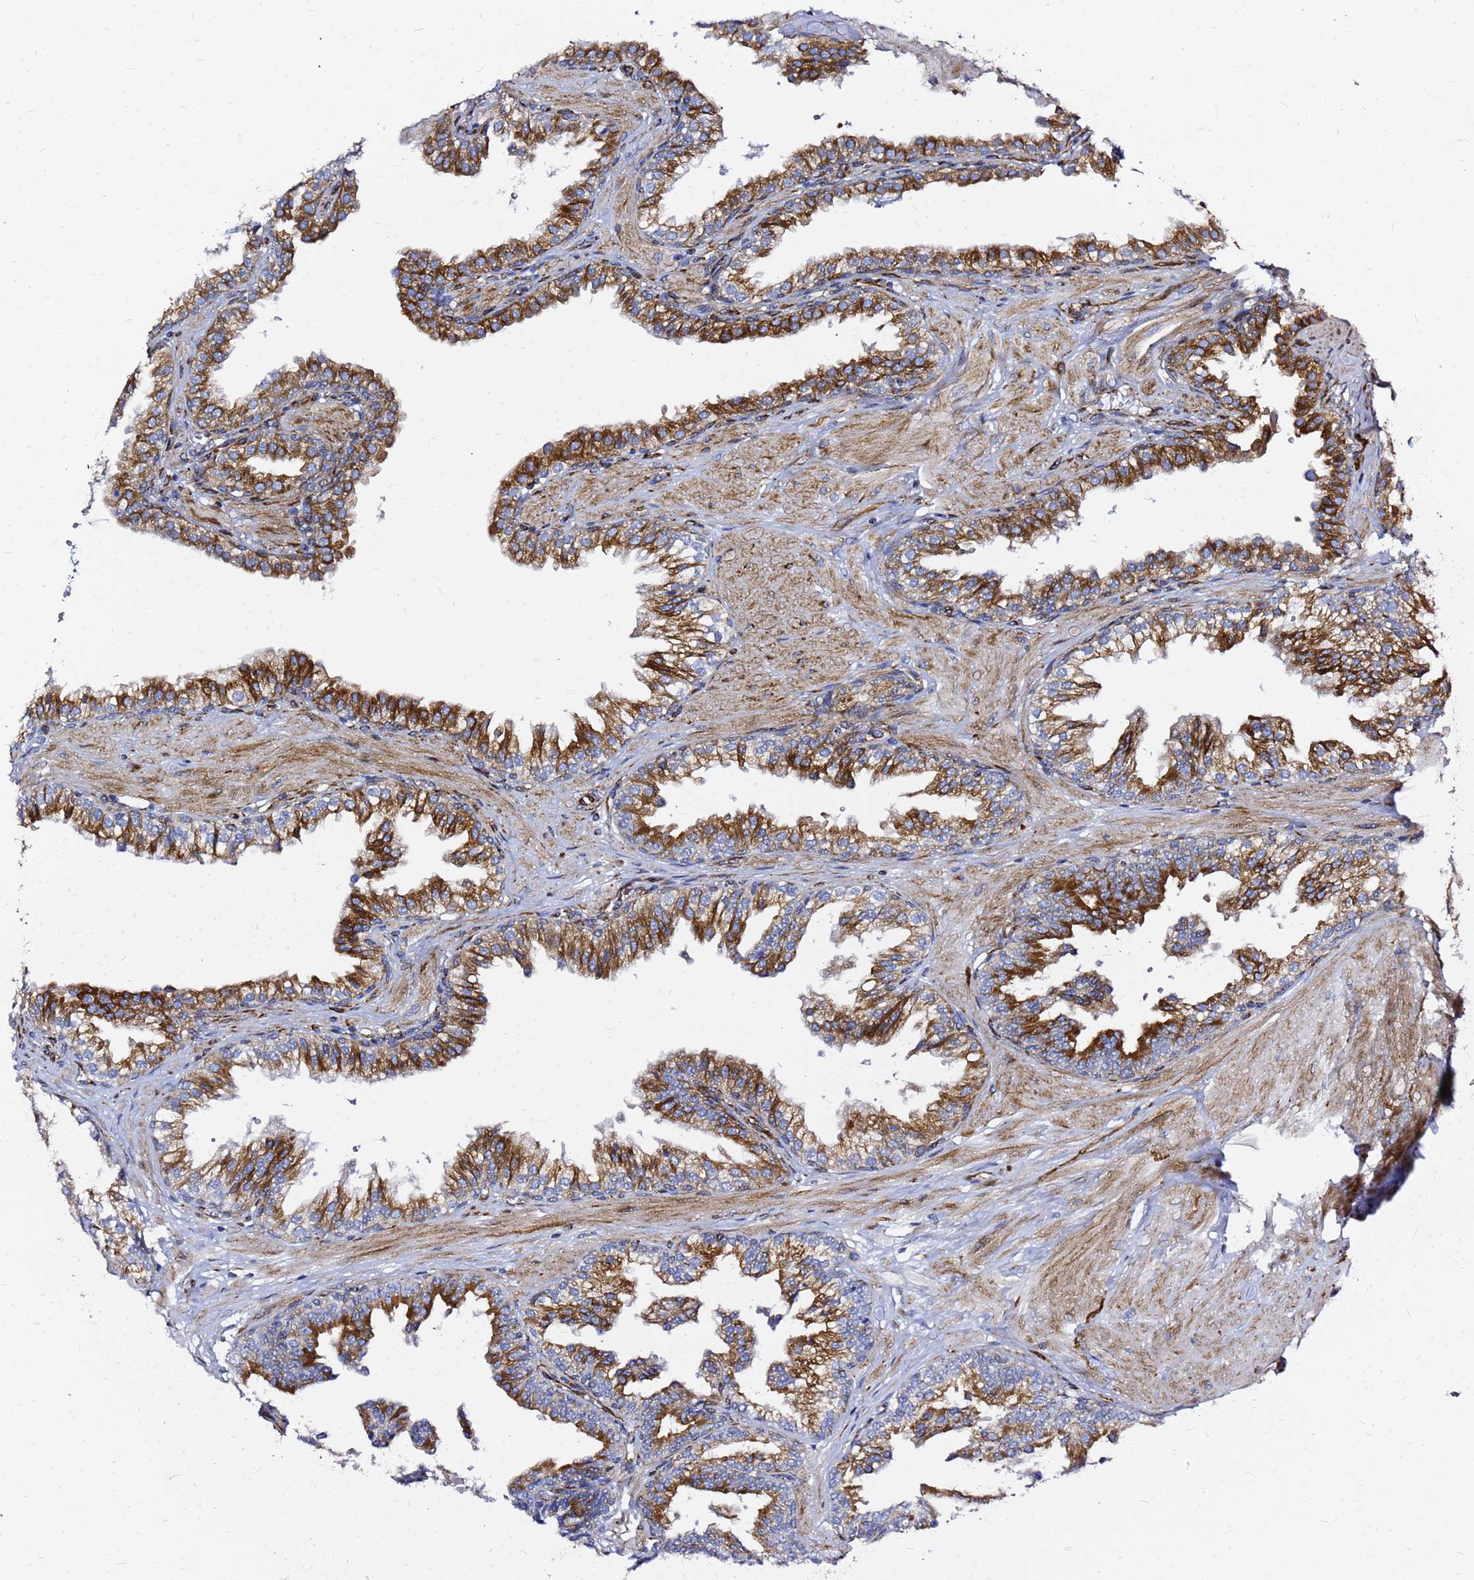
{"staining": {"intensity": "strong", "quantity": "25%-75%", "location": "cytoplasmic/membranous"}, "tissue": "prostate", "cell_type": "Glandular cells", "image_type": "normal", "snomed": [{"axis": "morphology", "description": "Normal tissue, NOS"}, {"axis": "topography", "description": "Prostate"}, {"axis": "topography", "description": "Peripheral nerve tissue"}], "caption": "Approximately 25%-75% of glandular cells in normal human prostate reveal strong cytoplasmic/membranous protein expression as visualized by brown immunohistochemical staining.", "gene": "TUBA8", "patient": {"sex": "male", "age": 55}}